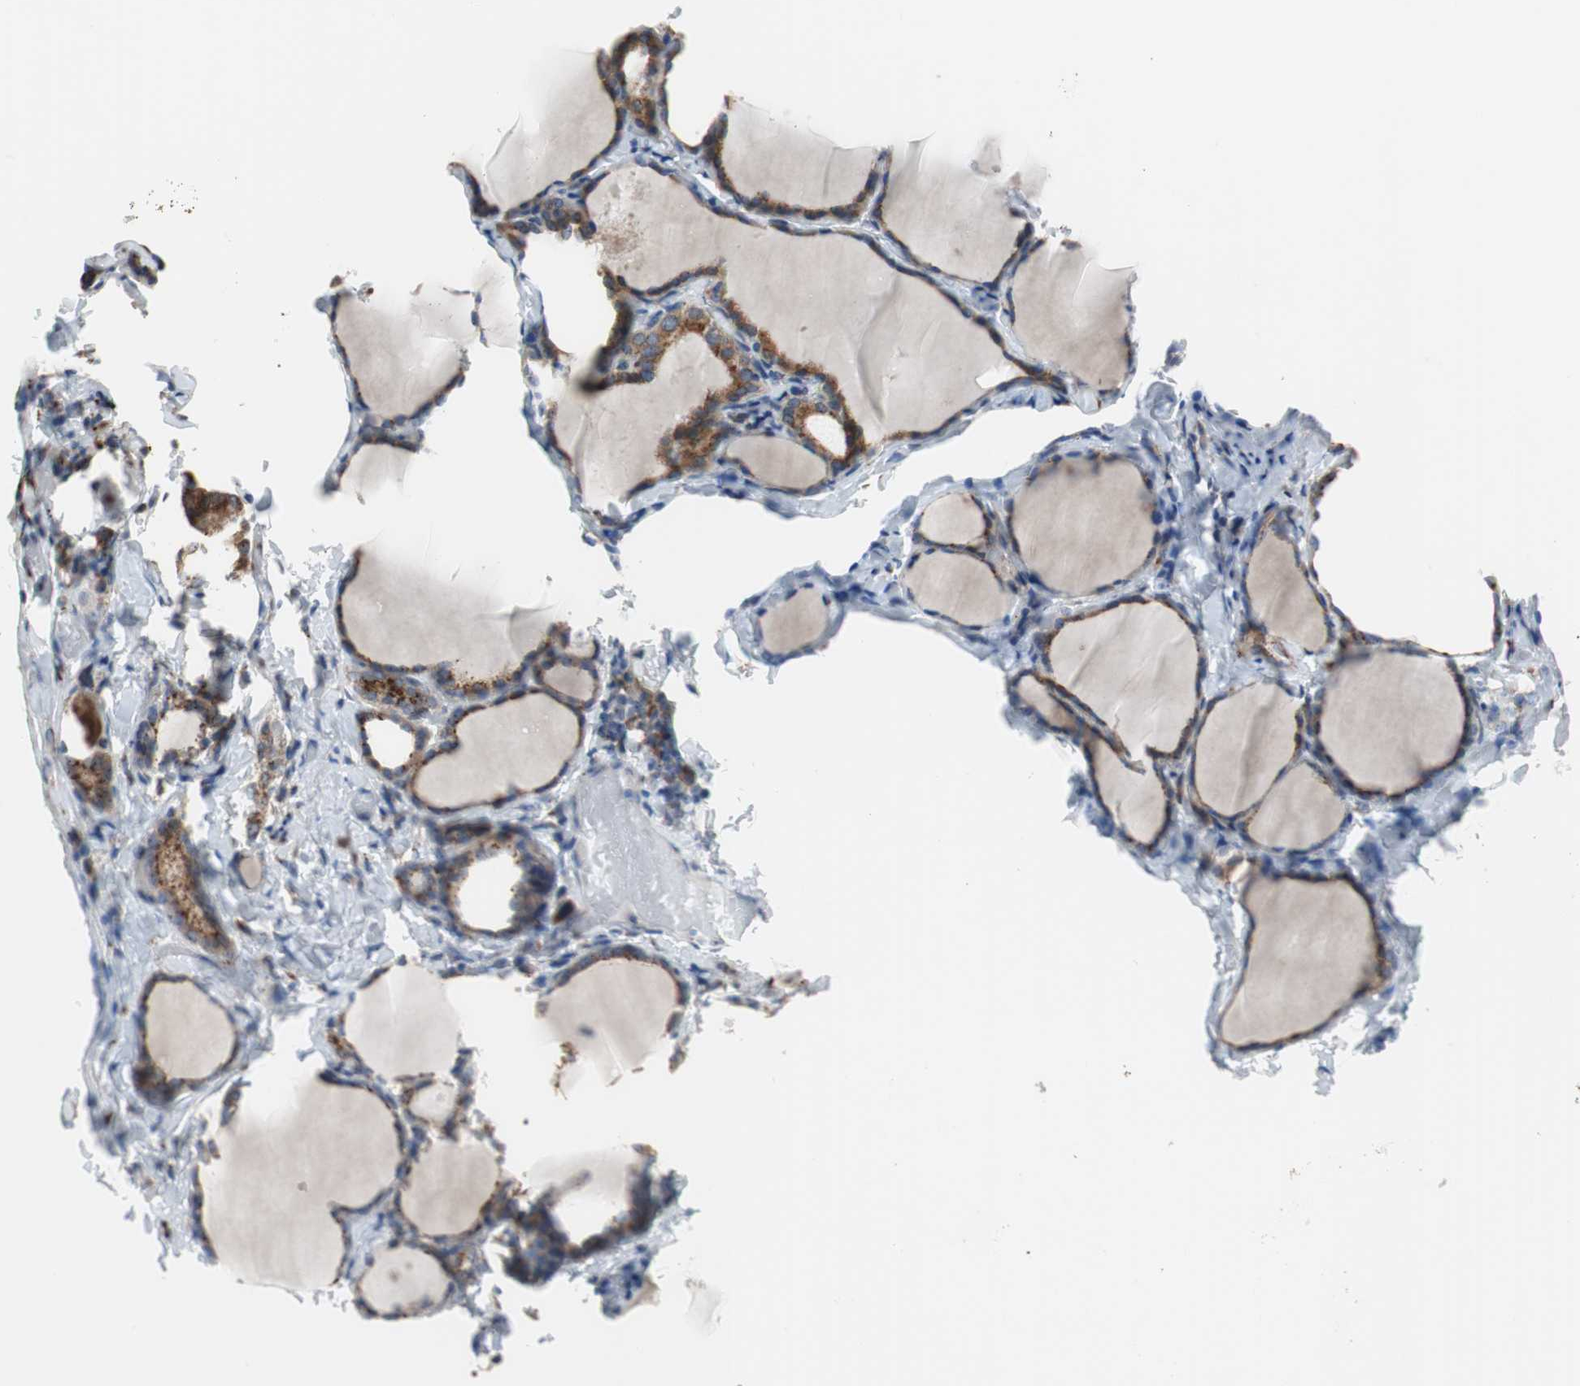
{"staining": {"intensity": "weak", "quantity": ">75%", "location": "cytoplasmic/membranous"}, "tissue": "thyroid gland", "cell_type": "Glandular cells", "image_type": "normal", "snomed": [{"axis": "morphology", "description": "Normal tissue, NOS"}, {"axis": "morphology", "description": "Papillary adenocarcinoma, NOS"}, {"axis": "topography", "description": "Thyroid gland"}], "caption": "The micrograph demonstrates staining of normal thyroid gland, revealing weak cytoplasmic/membranous protein staining (brown color) within glandular cells. (brown staining indicates protein expression, while blue staining denotes nuclei).", "gene": "TMED7", "patient": {"sex": "female", "age": 30}}